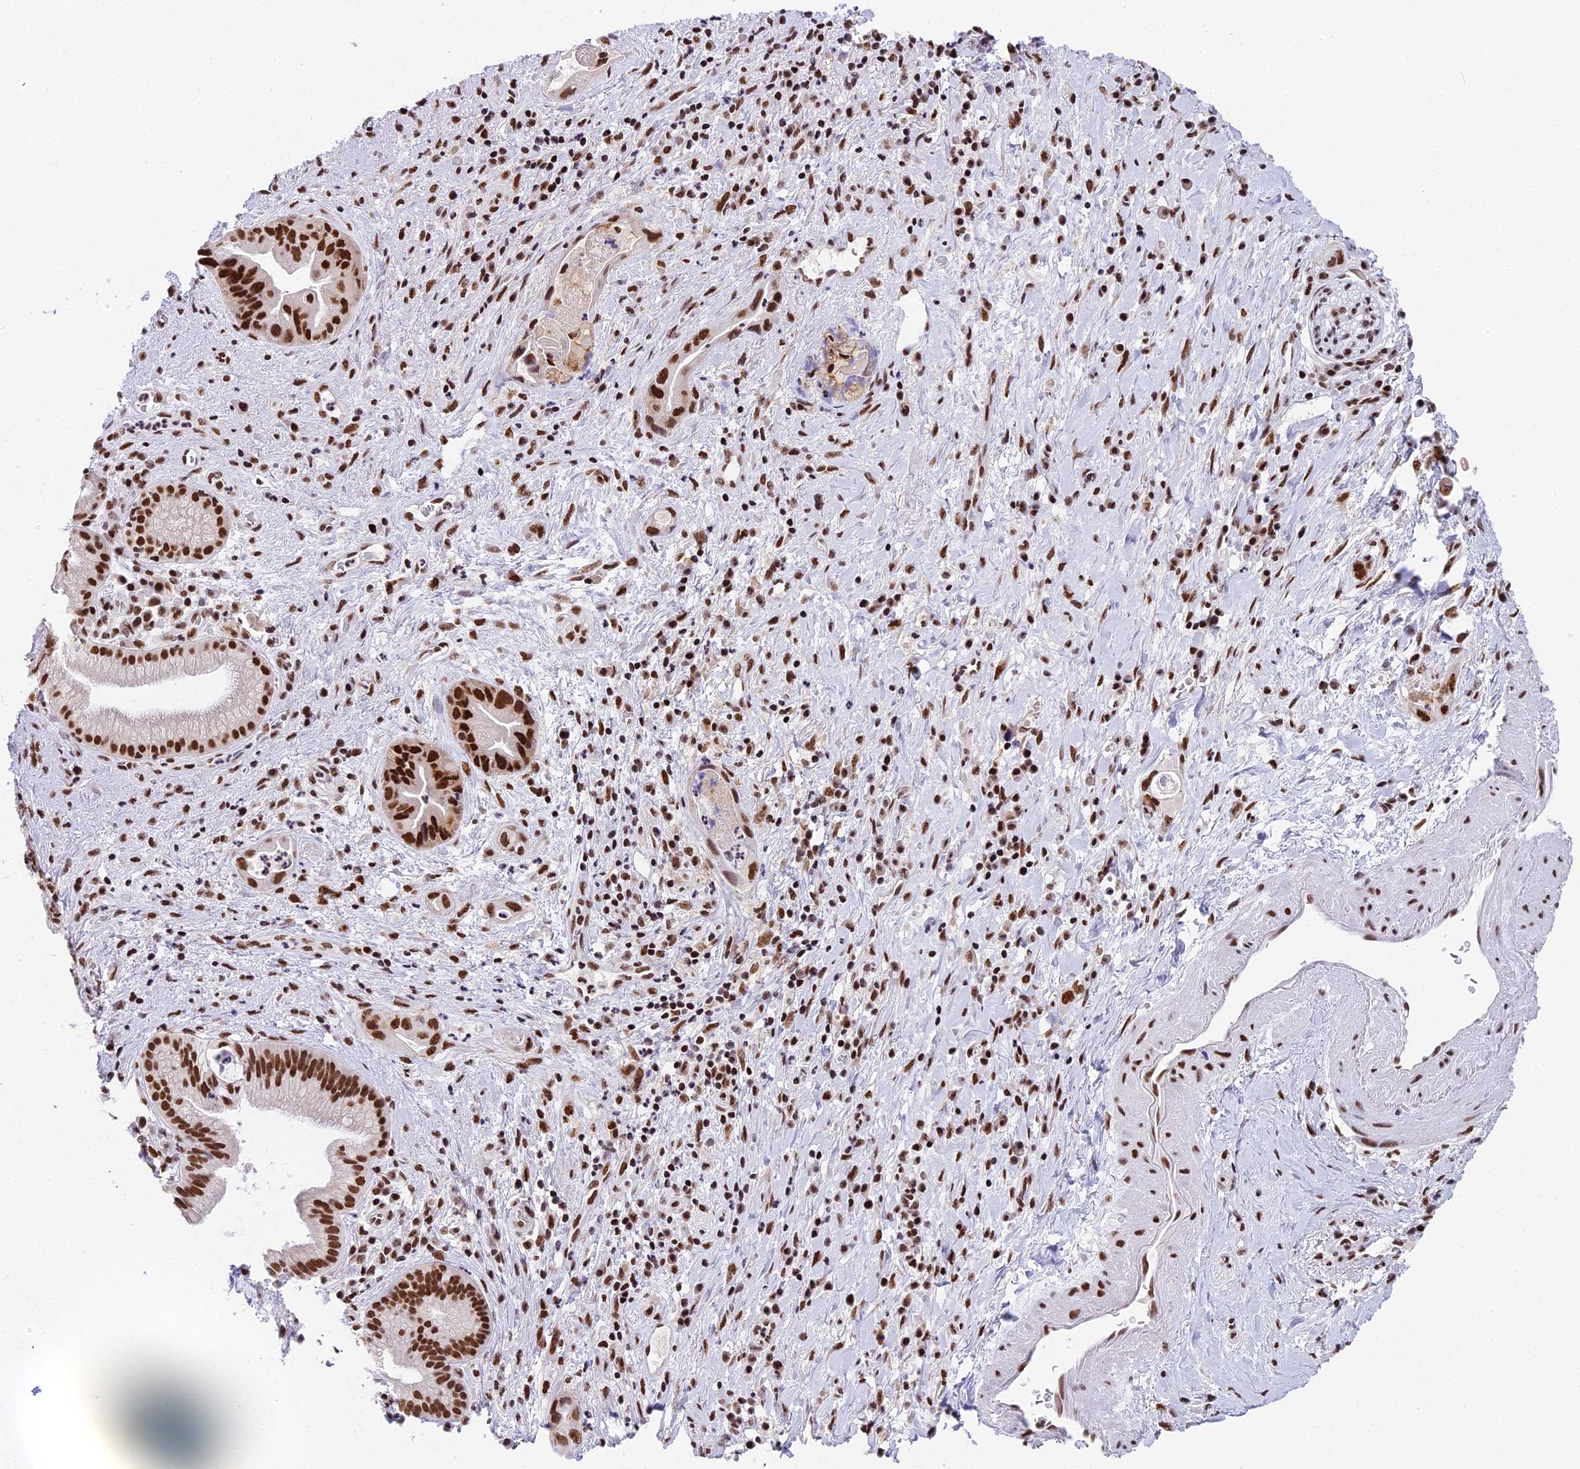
{"staining": {"intensity": "strong", "quantity": ">75%", "location": "nuclear"}, "tissue": "pancreatic cancer", "cell_type": "Tumor cells", "image_type": "cancer", "snomed": [{"axis": "morphology", "description": "Adenocarcinoma, NOS"}, {"axis": "topography", "description": "Pancreas"}], "caption": "Tumor cells show strong nuclear positivity in approximately >75% of cells in pancreatic cancer. (DAB (3,3'-diaminobenzidine) IHC with brightfield microscopy, high magnification).", "gene": "SBNO1", "patient": {"sex": "female", "age": 77}}